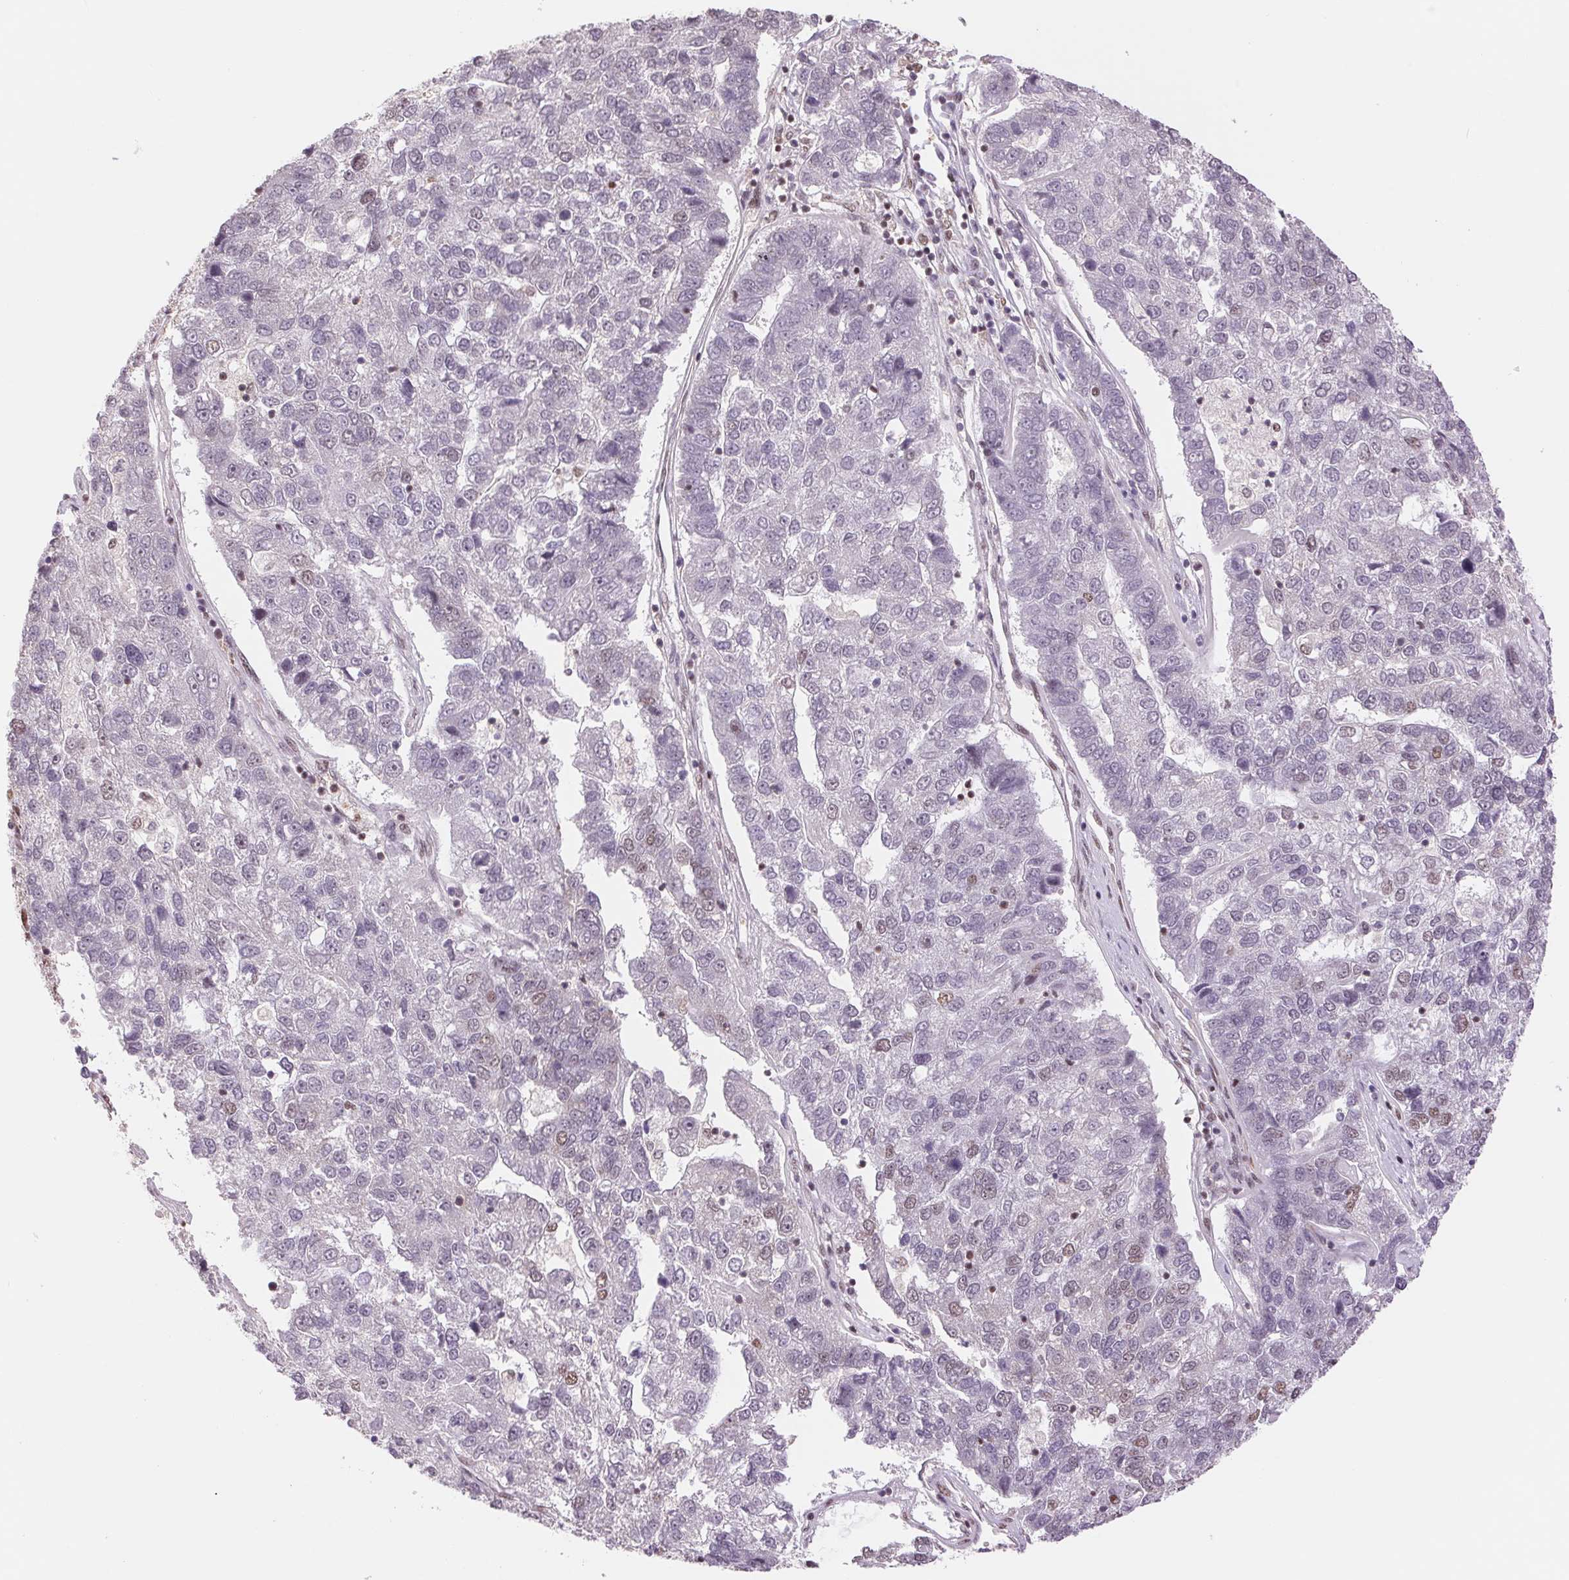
{"staining": {"intensity": "negative", "quantity": "none", "location": "none"}, "tissue": "pancreatic cancer", "cell_type": "Tumor cells", "image_type": "cancer", "snomed": [{"axis": "morphology", "description": "Adenocarcinoma, NOS"}, {"axis": "topography", "description": "Pancreas"}], "caption": "IHC photomicrograph of adenocarcinoma (pancreatic) stained for a protein (brown), which demonstrates no expression in tumor cells. (DAB immunohistochemistry visualized using brightfield microscopy, high magnification).", "gene": "SREK1", "patient": {"sex": "female", "age": 61}}